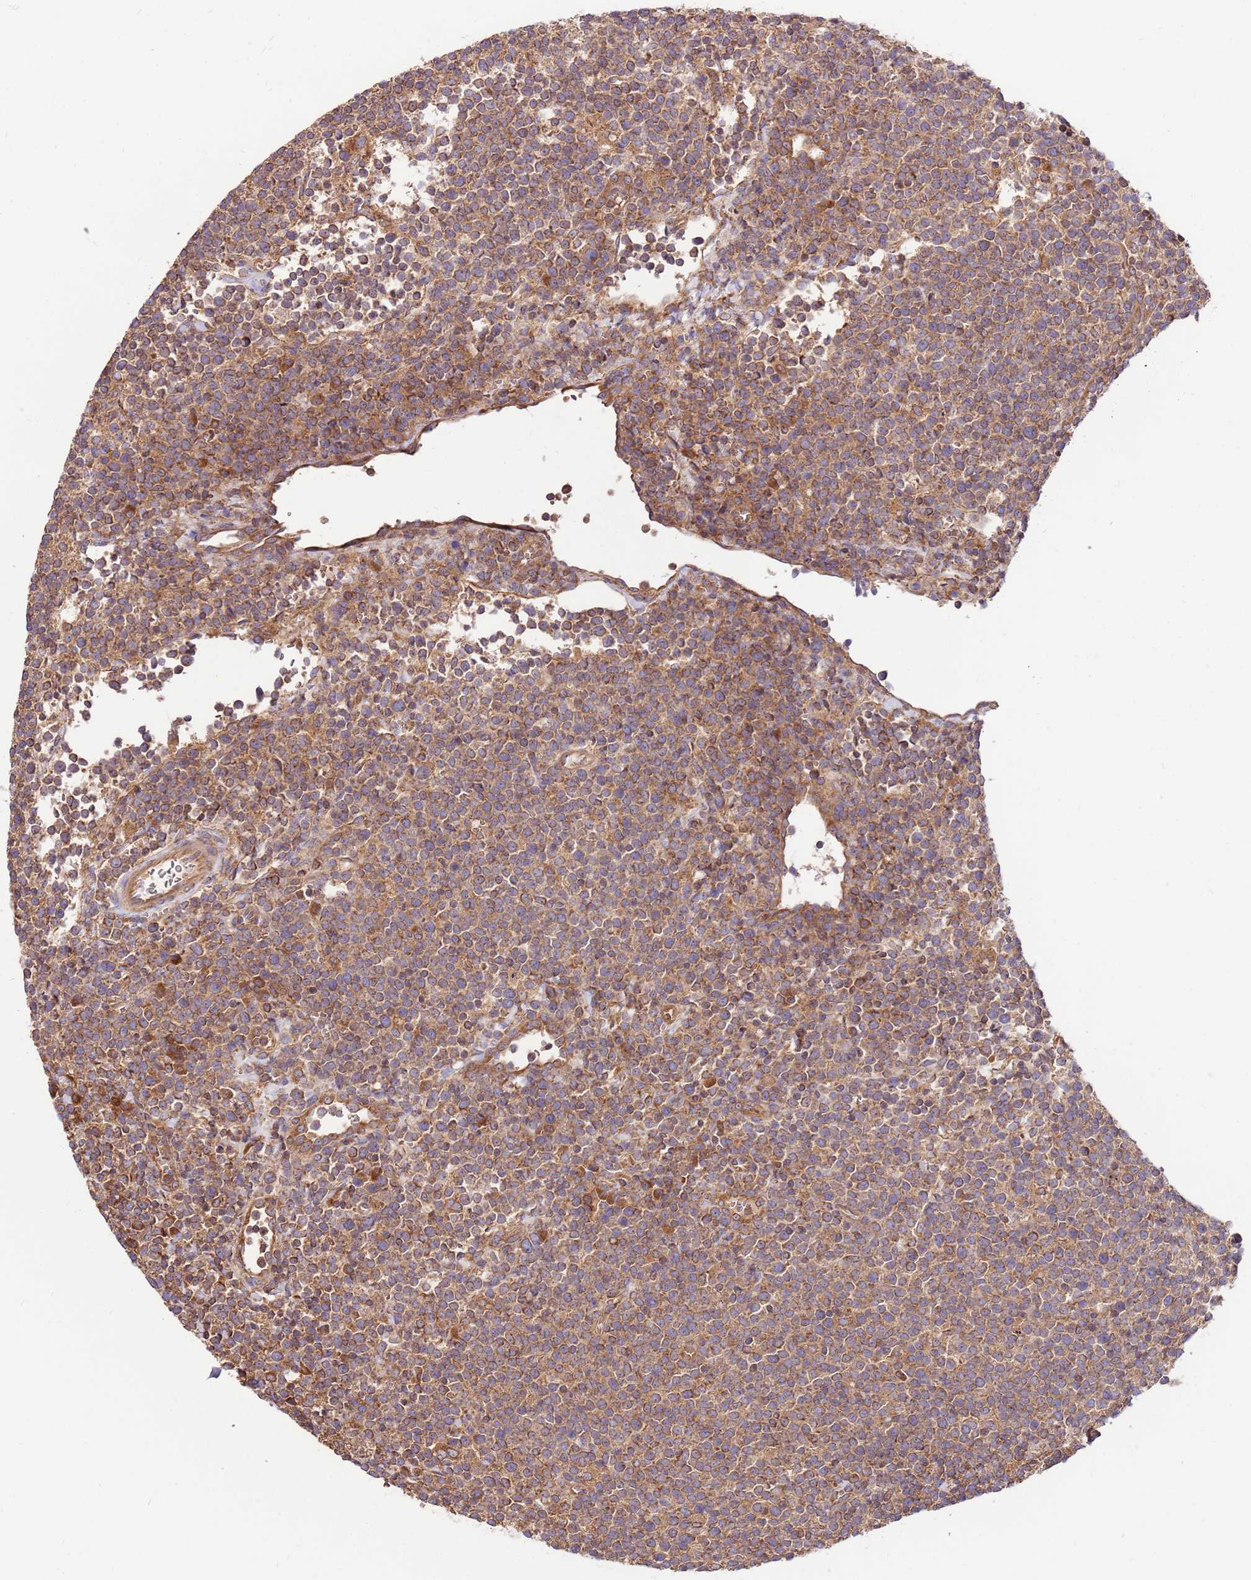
{"staining": {"intensity": "moderate", "quantity": ">75%", "location": "cytoplasmic/membranous"}, "tissue": "lymphoma", "cell_type": "Tumor cells", "image_type": "cancer", "snomed": [{"axis": "morphology", "description": "Malignant lymphoma, non-Hodgkin's type, High grade"}, {"axis": "topography", "description": "Lymph node"}], "caption": "Lymphoma tissue exhibits moderate cytoplasmic/membranous staining in about >75% of tumor cells", "gene": "SLC44A5", "patient": {"sex": "male", "age": 61}}